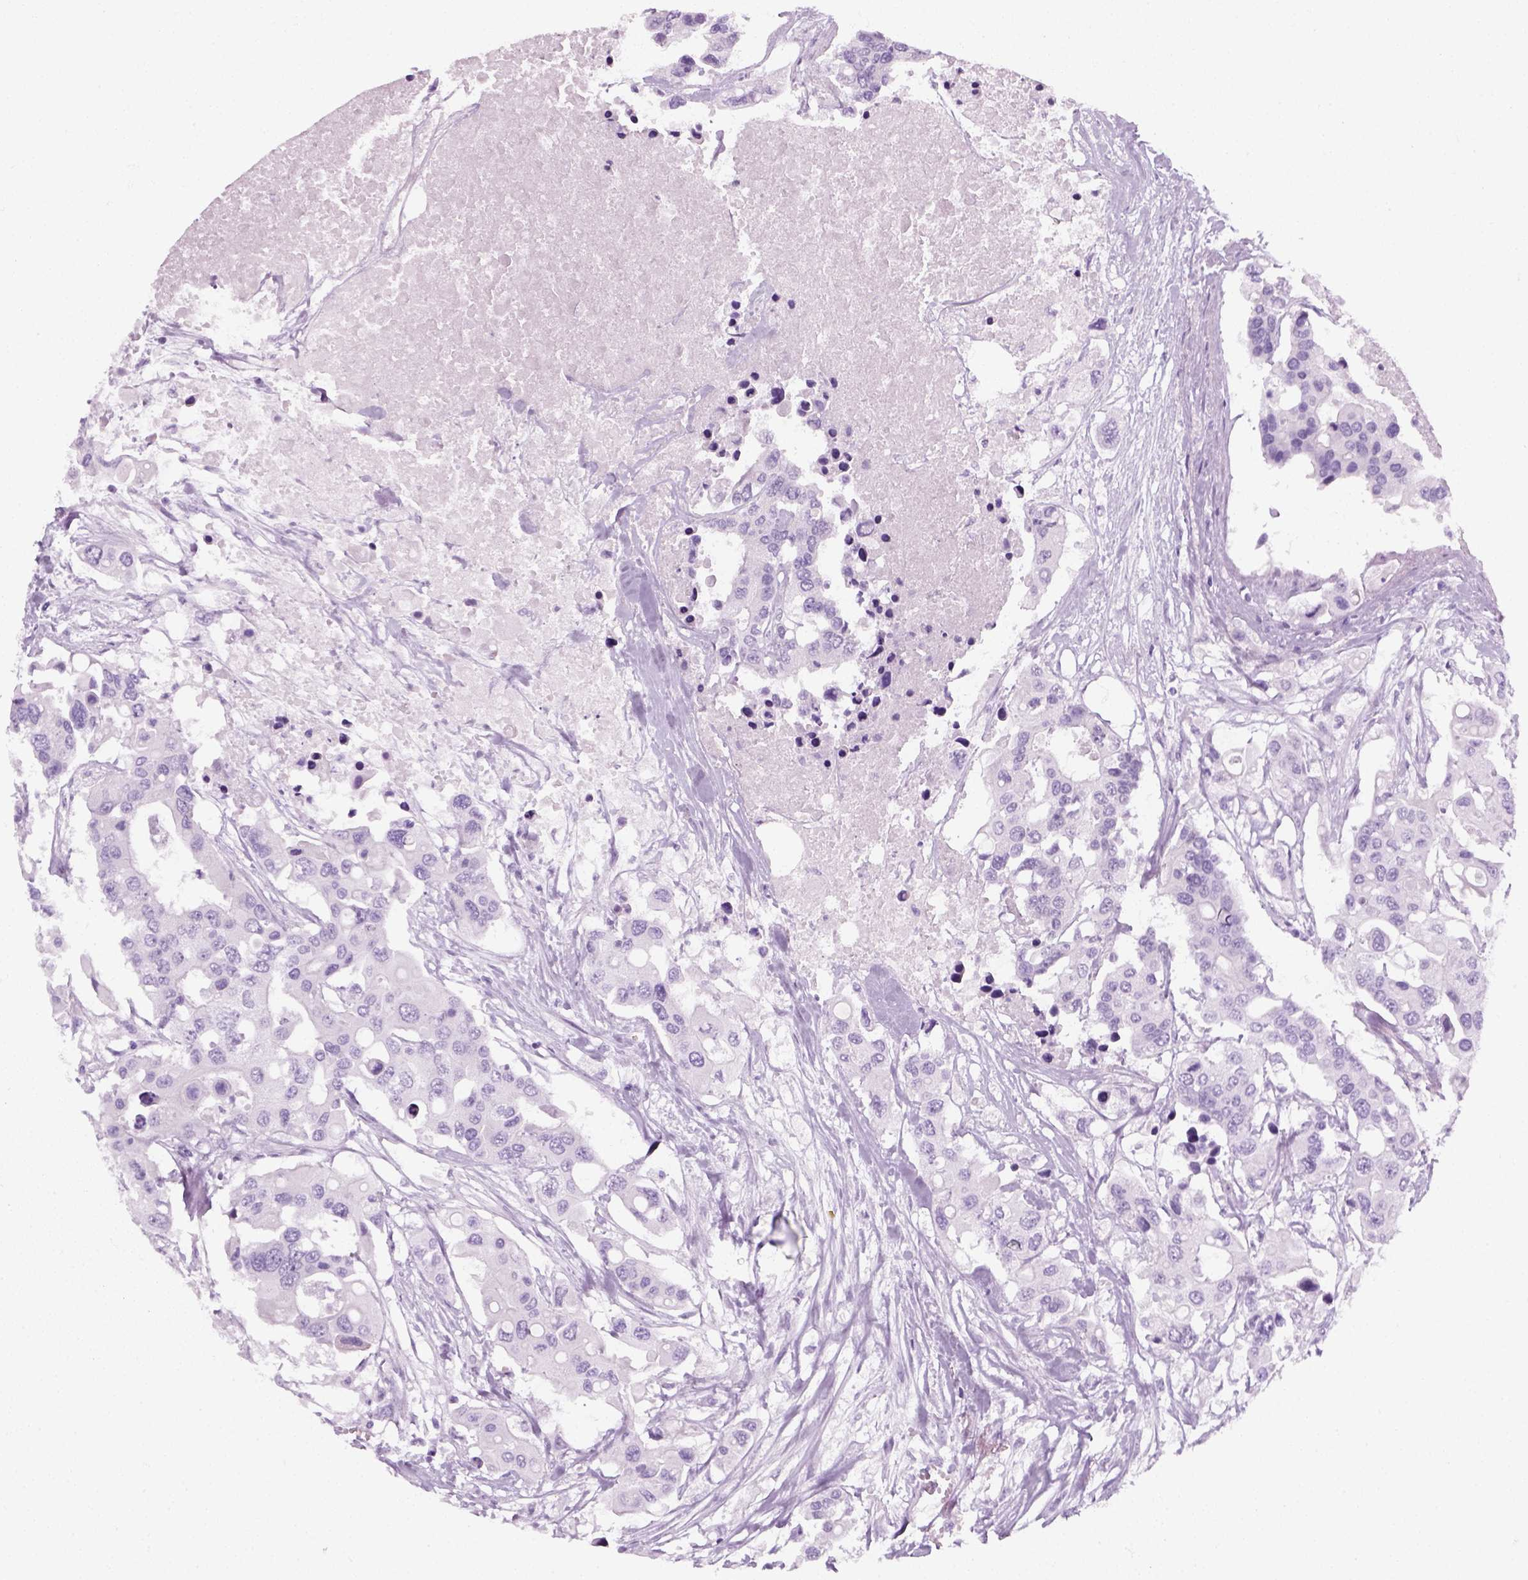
{"staining": {"intensity": "negative", "quantity": "none", "location": "none"}, "tissue": "colorectal cancer", "cell_type": "Tumor cells", "image_type": "cancer", "snomed": [{"axis": "morphology", "description": "Adenocarcinoma, NOS"}, {"axis": "topography", "description": "Colon"}], "caption": "This is an immunohistochemistry (IHC) histopathology image of human colorectal adenocarcinoma. There is no expression in tumor cells.", "gene": "SLC12A5", "patient": {"sex": "male", "age": 77}}